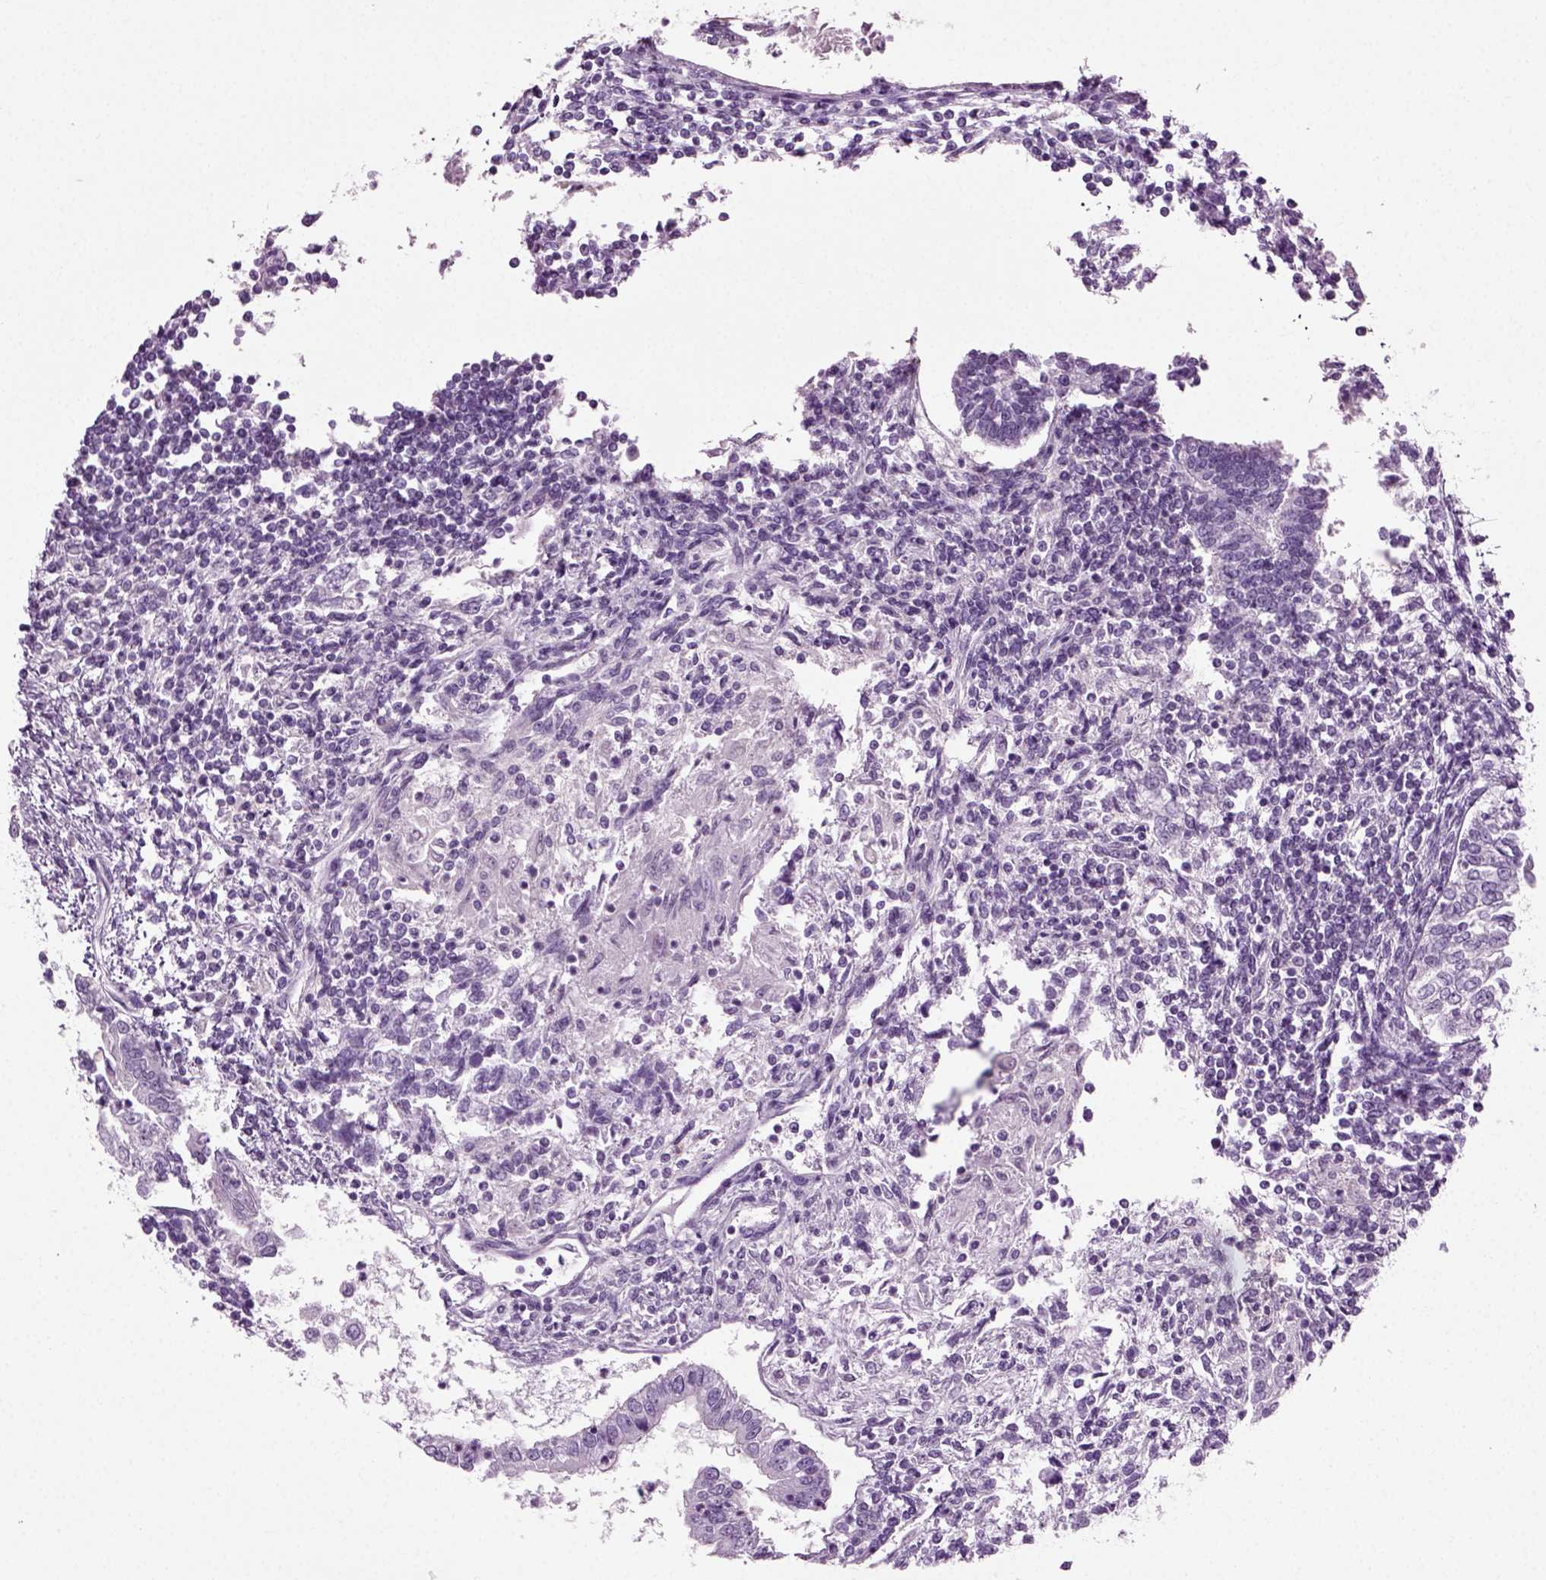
{"staining": {"intensity": "negative", "quantity": "none", "location": "none"}, "tissue": "testis cancer", "cell_type": "Tumor cells", "image_type": "cancer", "snomed": [{"axis": "morphology", "description": "Carcinoma, Embryonal, NOS"}, {"axis": "topography", "description": "Testis"}], "caption": "IHC photomicrograph of human embryonal carcinoma (testis) stained for a protein (brown), which shows no staining in tumor cells.", "gene": "ZC2HC1C", "patient": {"sex": "male", "age": 37}}